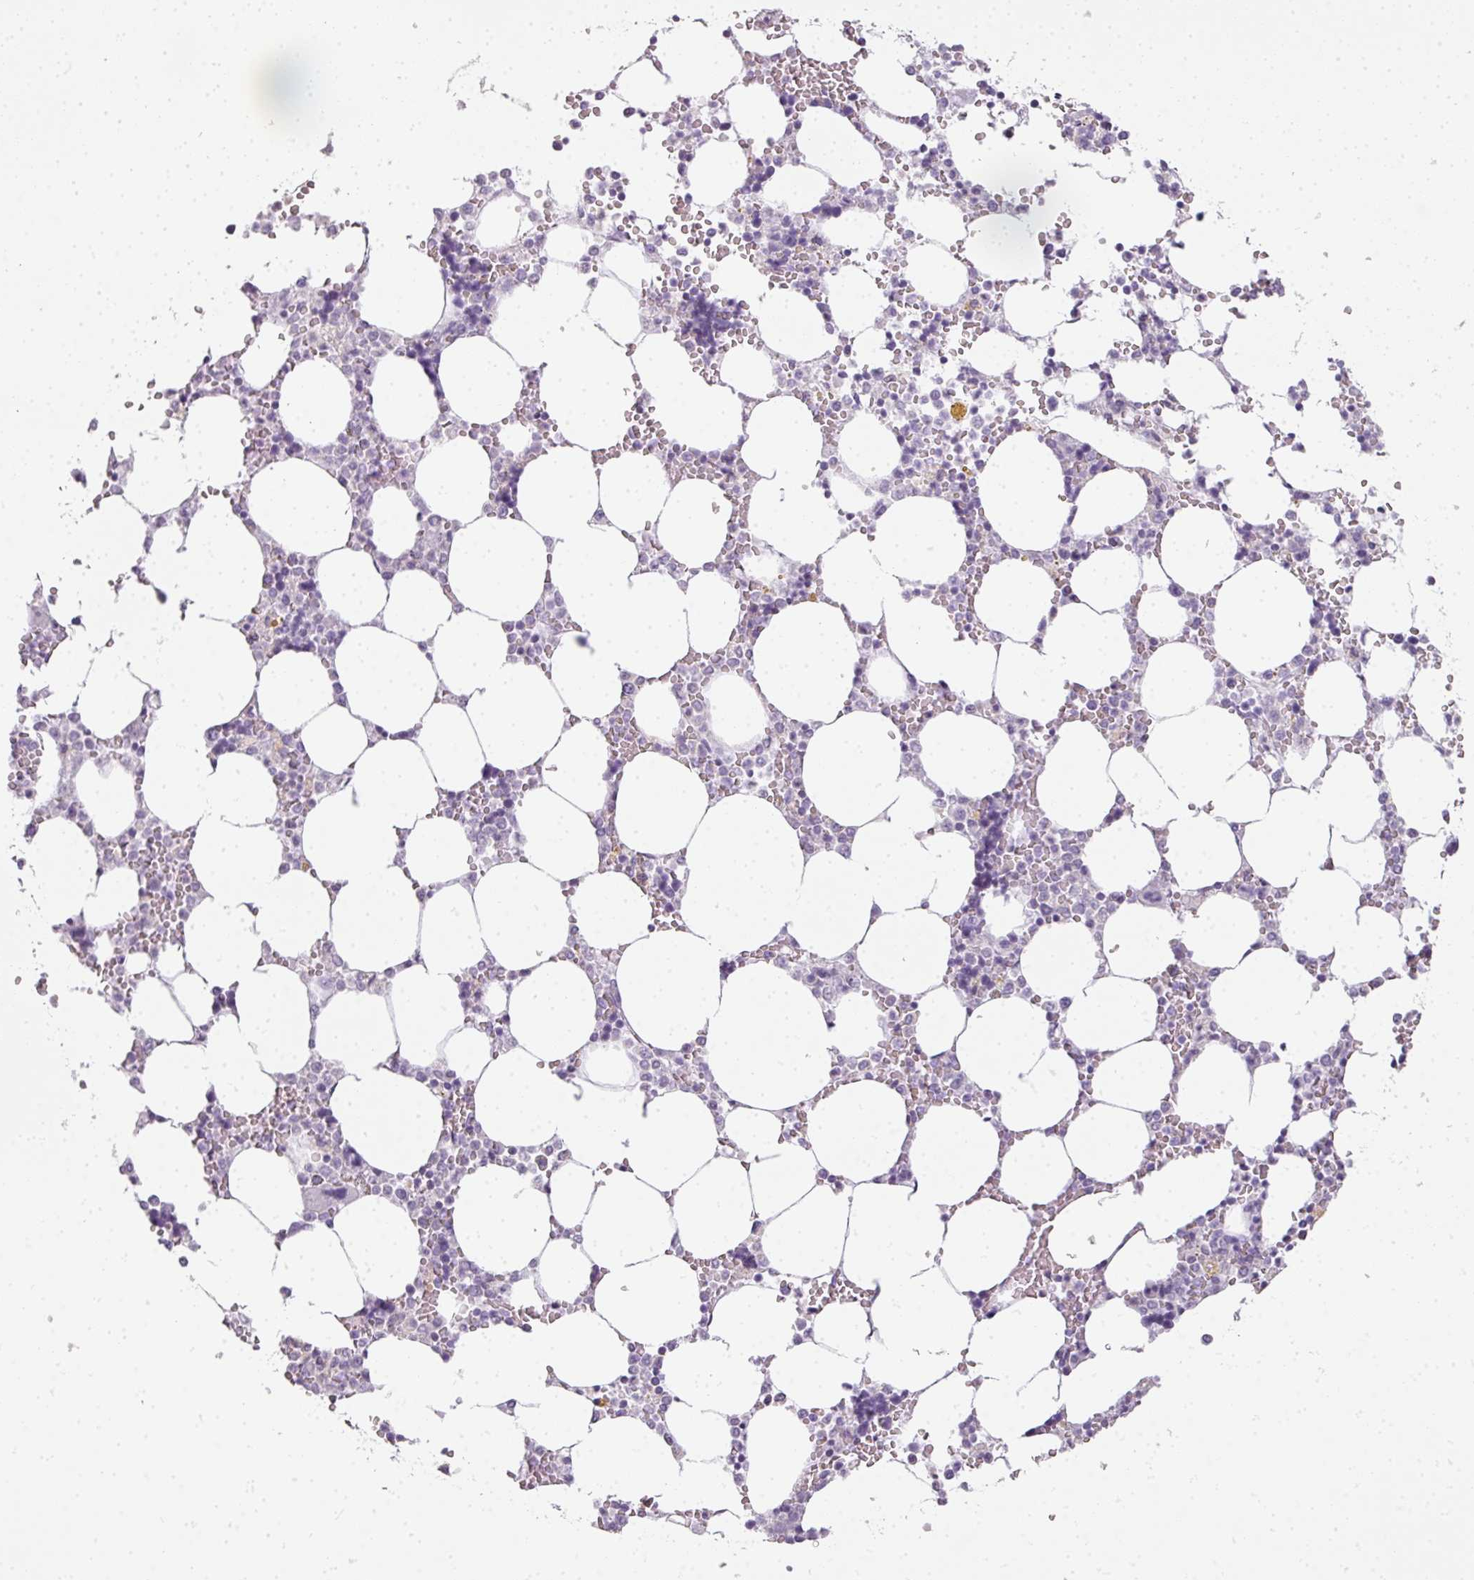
{"staining": {"intensity": "negative", "quantity": "none", "location": "none"}, "tissue": "bone marrow", "cell_type": "Hematopoietic cells", "image_type": "normal", "snomed": [{"axis": "morphology", "description": "Normal tissue, NOS"}, {"axis": "topography", "description": "Bone marrow"}], "caption": "High power microscopy photomicrograph of an immunohistochemistry (IHC) histopathology image of benign bone marrow, revealing no significant expression in hematopoietic cells.", "gene": "RBMY1A1", "patient": {"sex": "male", "age": 64}}